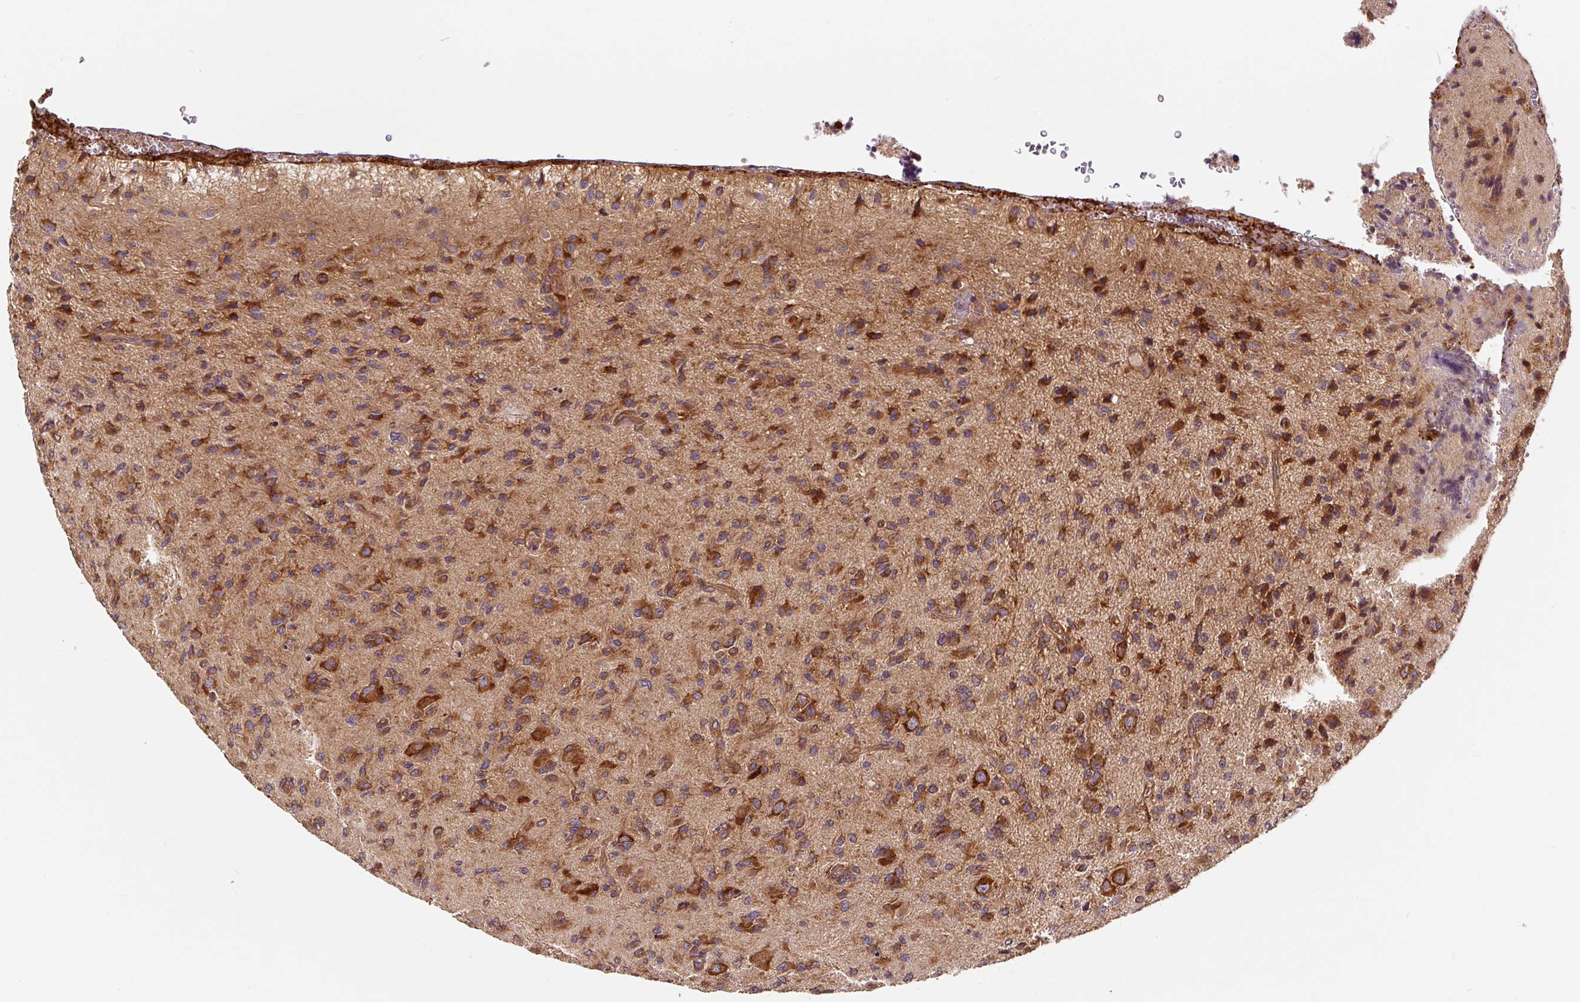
{"staining": {"intensity": "moderate", "quantity": ">75%", "location": "cytoplasmic/membranous"}, "tissue": "glioma", "cell_type": "Tumor cells", "image_type": "cancer", "snomed": [{"axis": "morphology", "description": "Glioma, malignant, High grade"}, {"axis": "topography", "description": "Brain"}], "caption": "The immunohistochemical stain highlights moderate cytoplasmic/membranous staining in tumor cells of glioma tissue. (DAB (3,3'-diaminobenzidine) = brown stain, brightfield microscopy at high magnification).", "gene": "EIF2S2", "patient": {"sex": "male", "age": 36}}